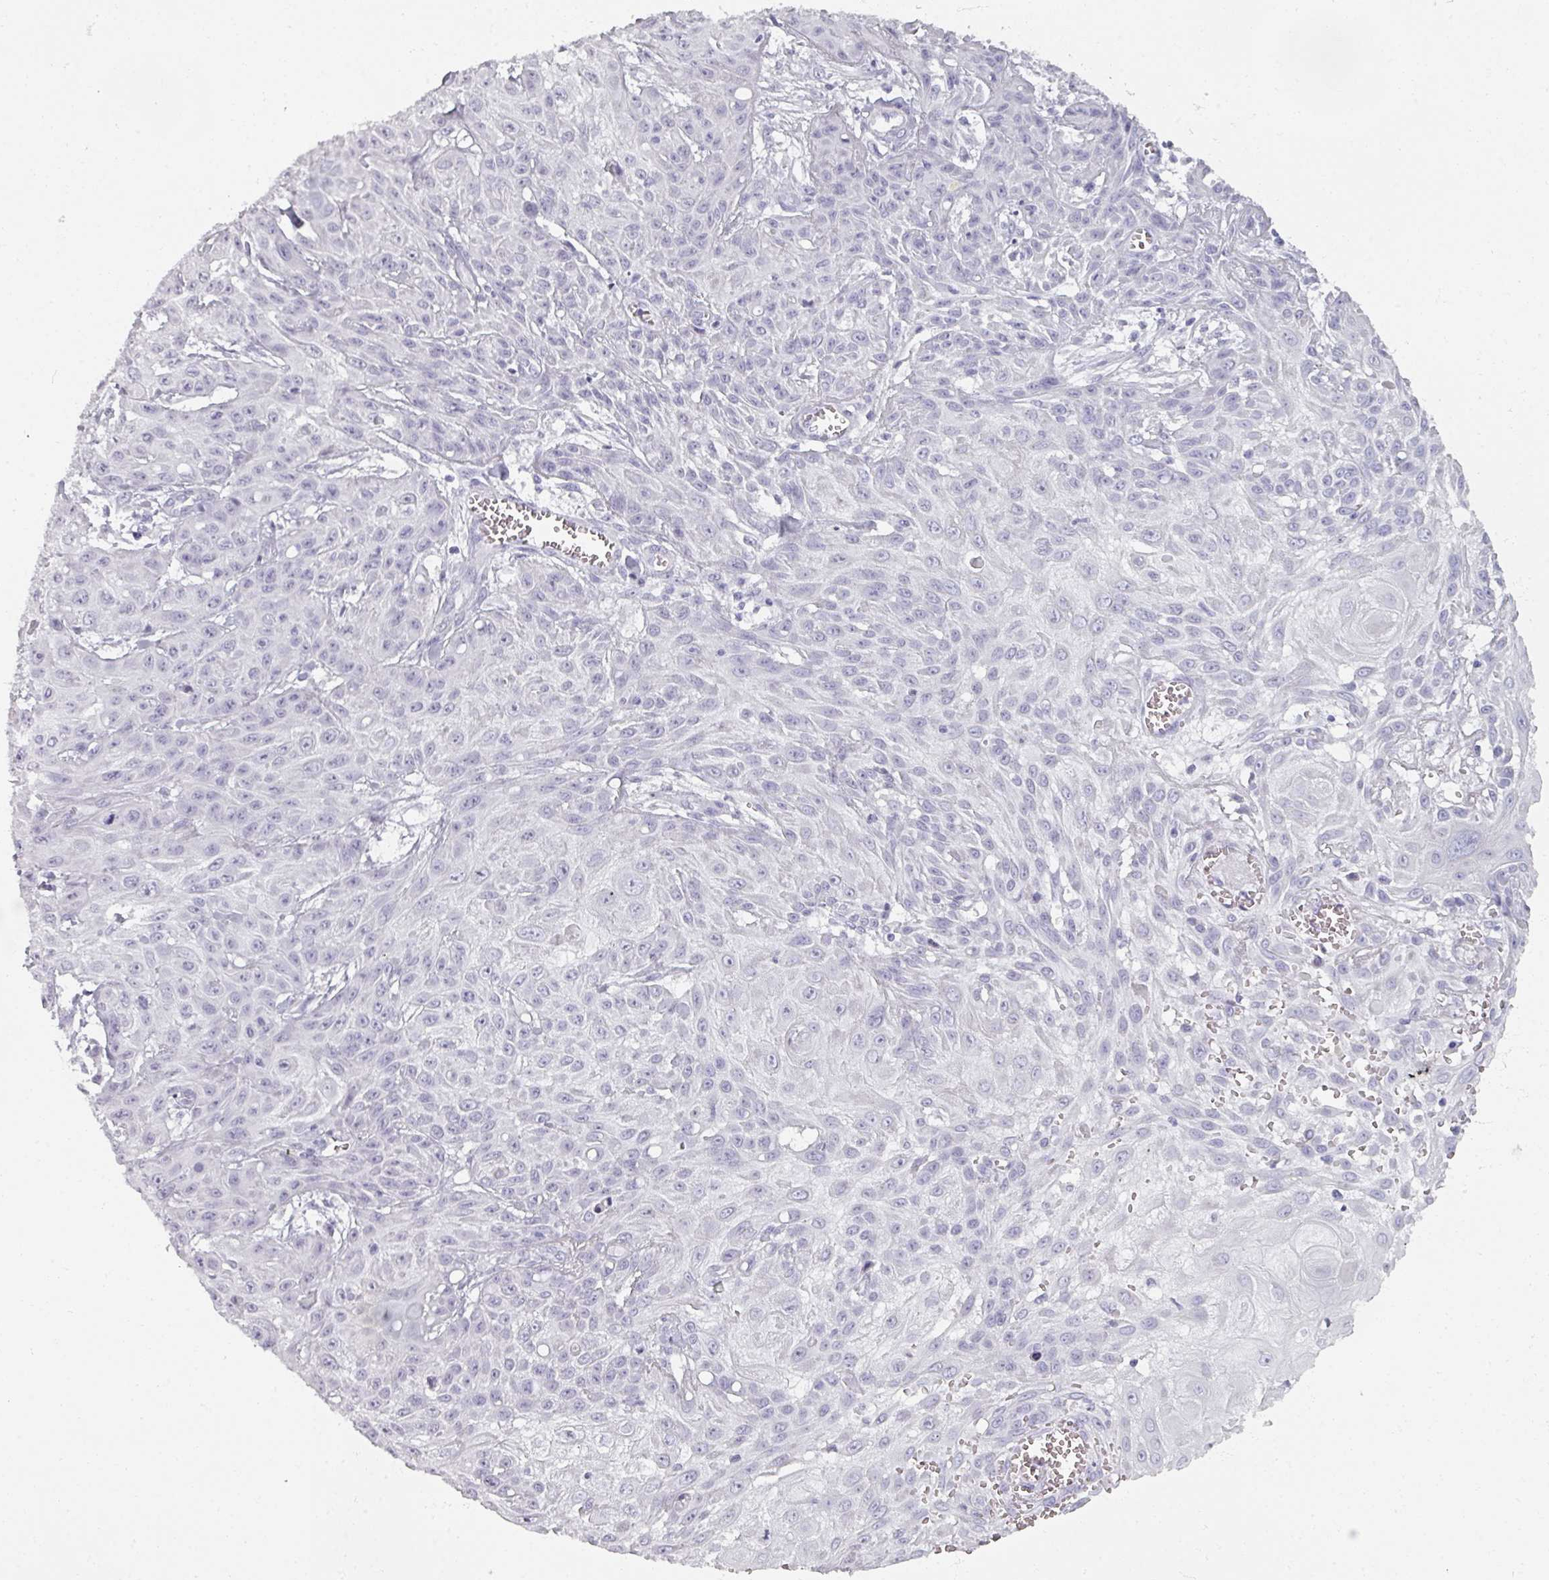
{"staining": {"intensity": "negative", "quantity": "none", "location": "none"}, "tissue": "skin cancer", "cell_type": "Tumor cells", "image_type": "cancer", "snomed": [{"axis": "morphology", "description": "Squamous cell carcinoma, NOS"}, {"axis": "topography", "description": "Skin"}, {"axis": "topography", "description": "Vulva"}], "caption": "Tumor cells show no significant protein staining in squamous cell carcinoma (skin).", "gene": "REG3G", "patient": {"sex": "female", "age": 71}}